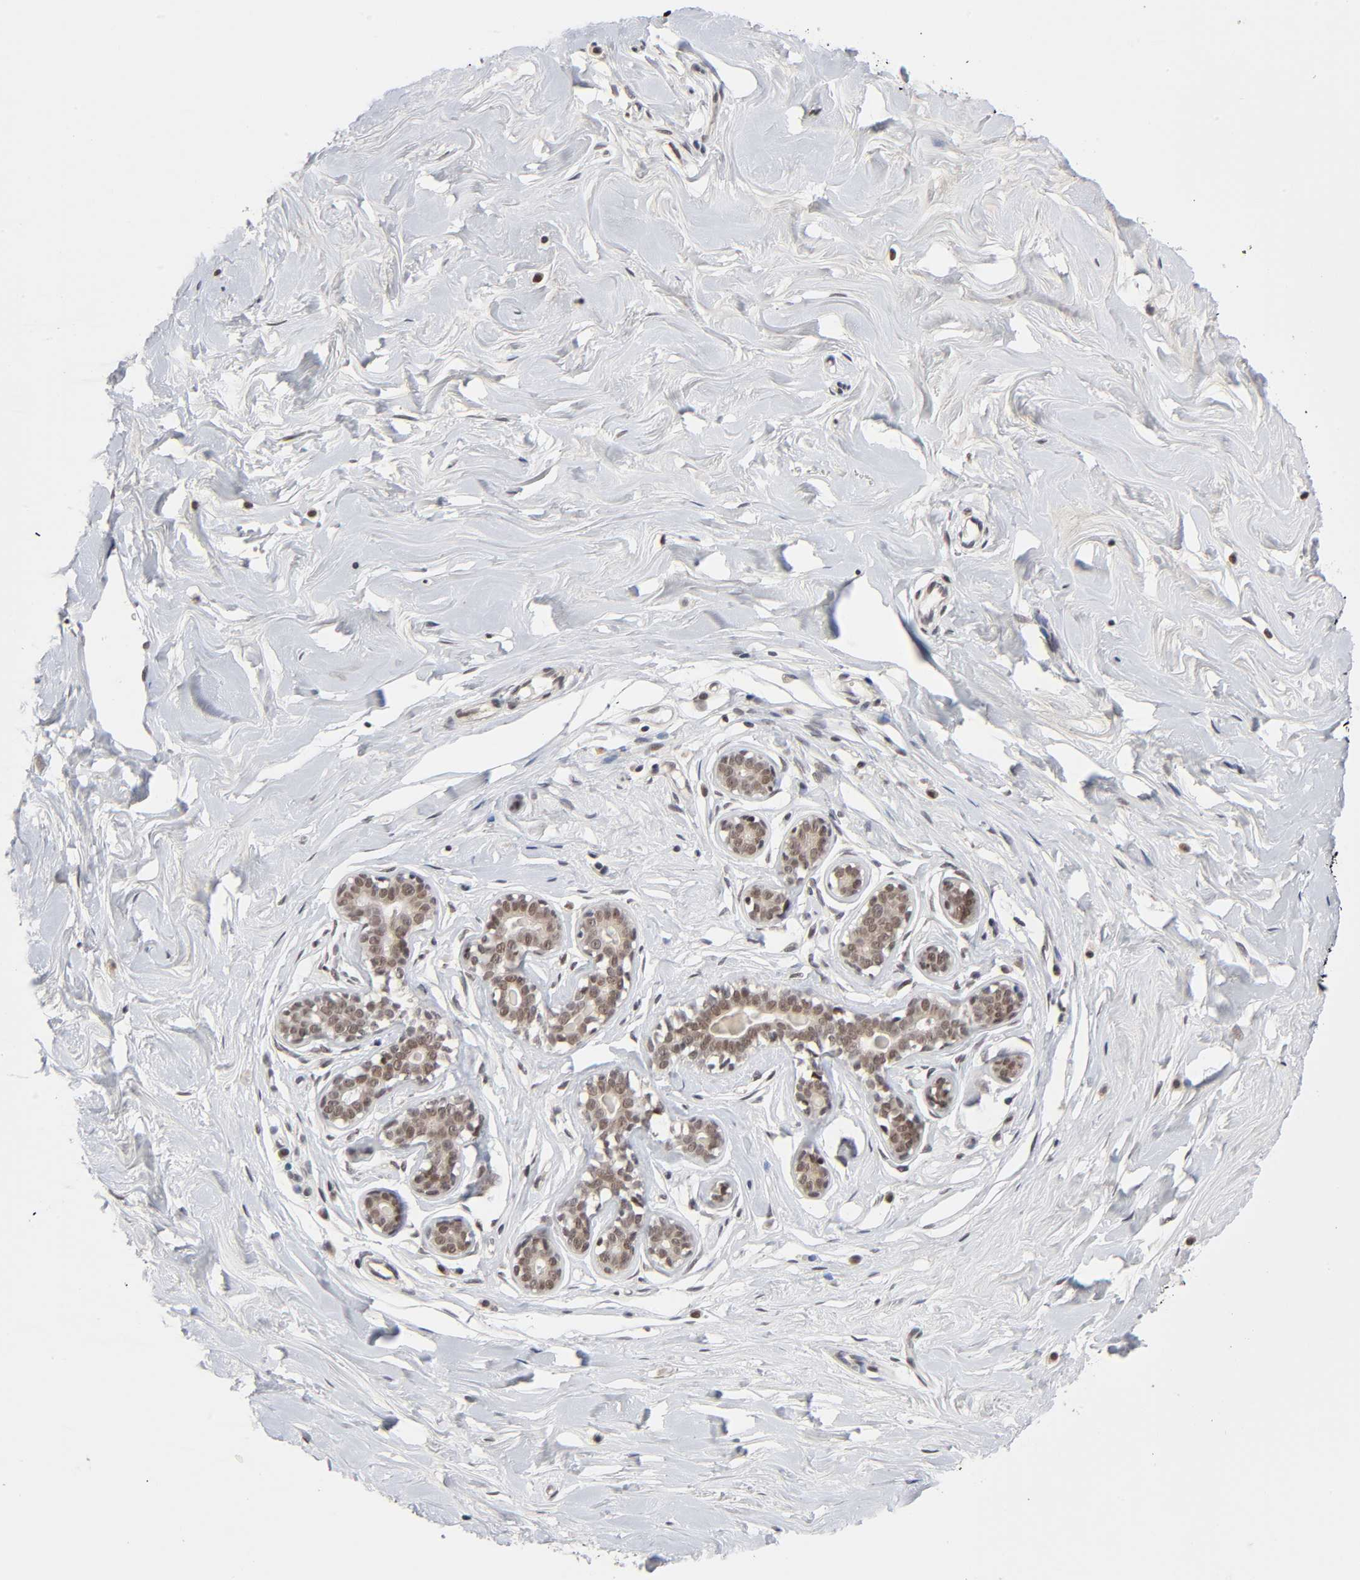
{"staining": {"intensity": "negative", "quantity": "none", "location": "none"}, "tissue": "breast", "cell_type": "Adipocytes", "image_type": "normal", "snomed": [{"axis": "morphology", "description": "Normal tissue, NOS"}, {"axis": "topography", "description": "Breast"}], "caption": "DAB (3,3'-diaminobenzidine) immunohistochemical staining of unremarkable breast reveals no significant expression in adipocytes.", "gene": "EP300", "patient": {"sex": "female", "age": 23}}